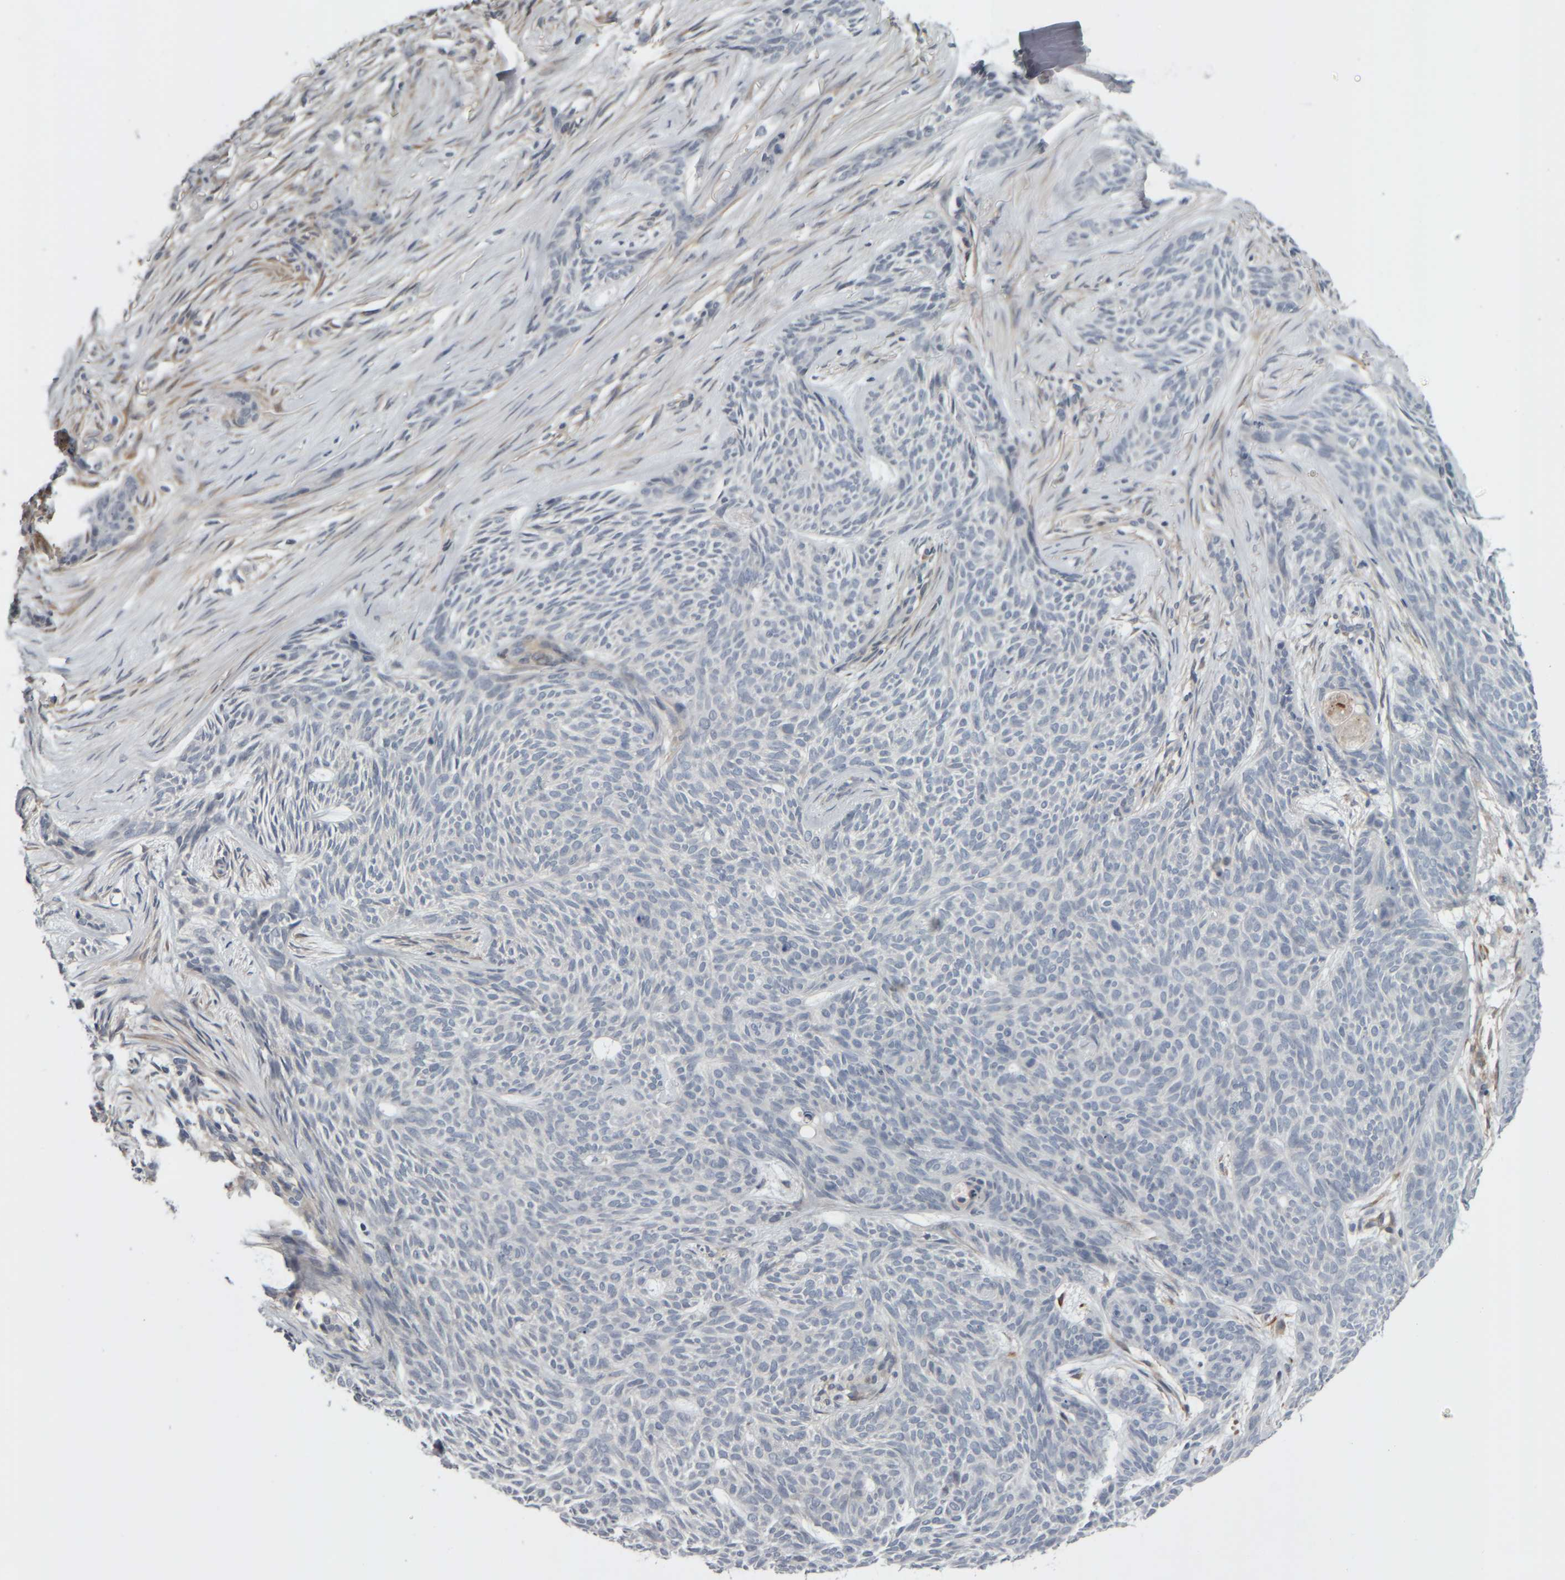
{"staining": {"intensity": "negative", "quantity": "none", "location": "none"}, "tissue": "skin cancer", "cell_type": "Tumor cells", "image_type": "cancer", "snomed": [{"axis": "morphology", "description": "Basal cell carcinoma"}, {"axis": "topography", "description": "Skin"}], "caption": "Immunohistochemistry micrograph of neoplastic tissue: human skin cancer stained with DAB reveals no significant protein staining in tumor cells.", "gene": "COL14A1", "patient": {"sex": "female", "age": 59}}